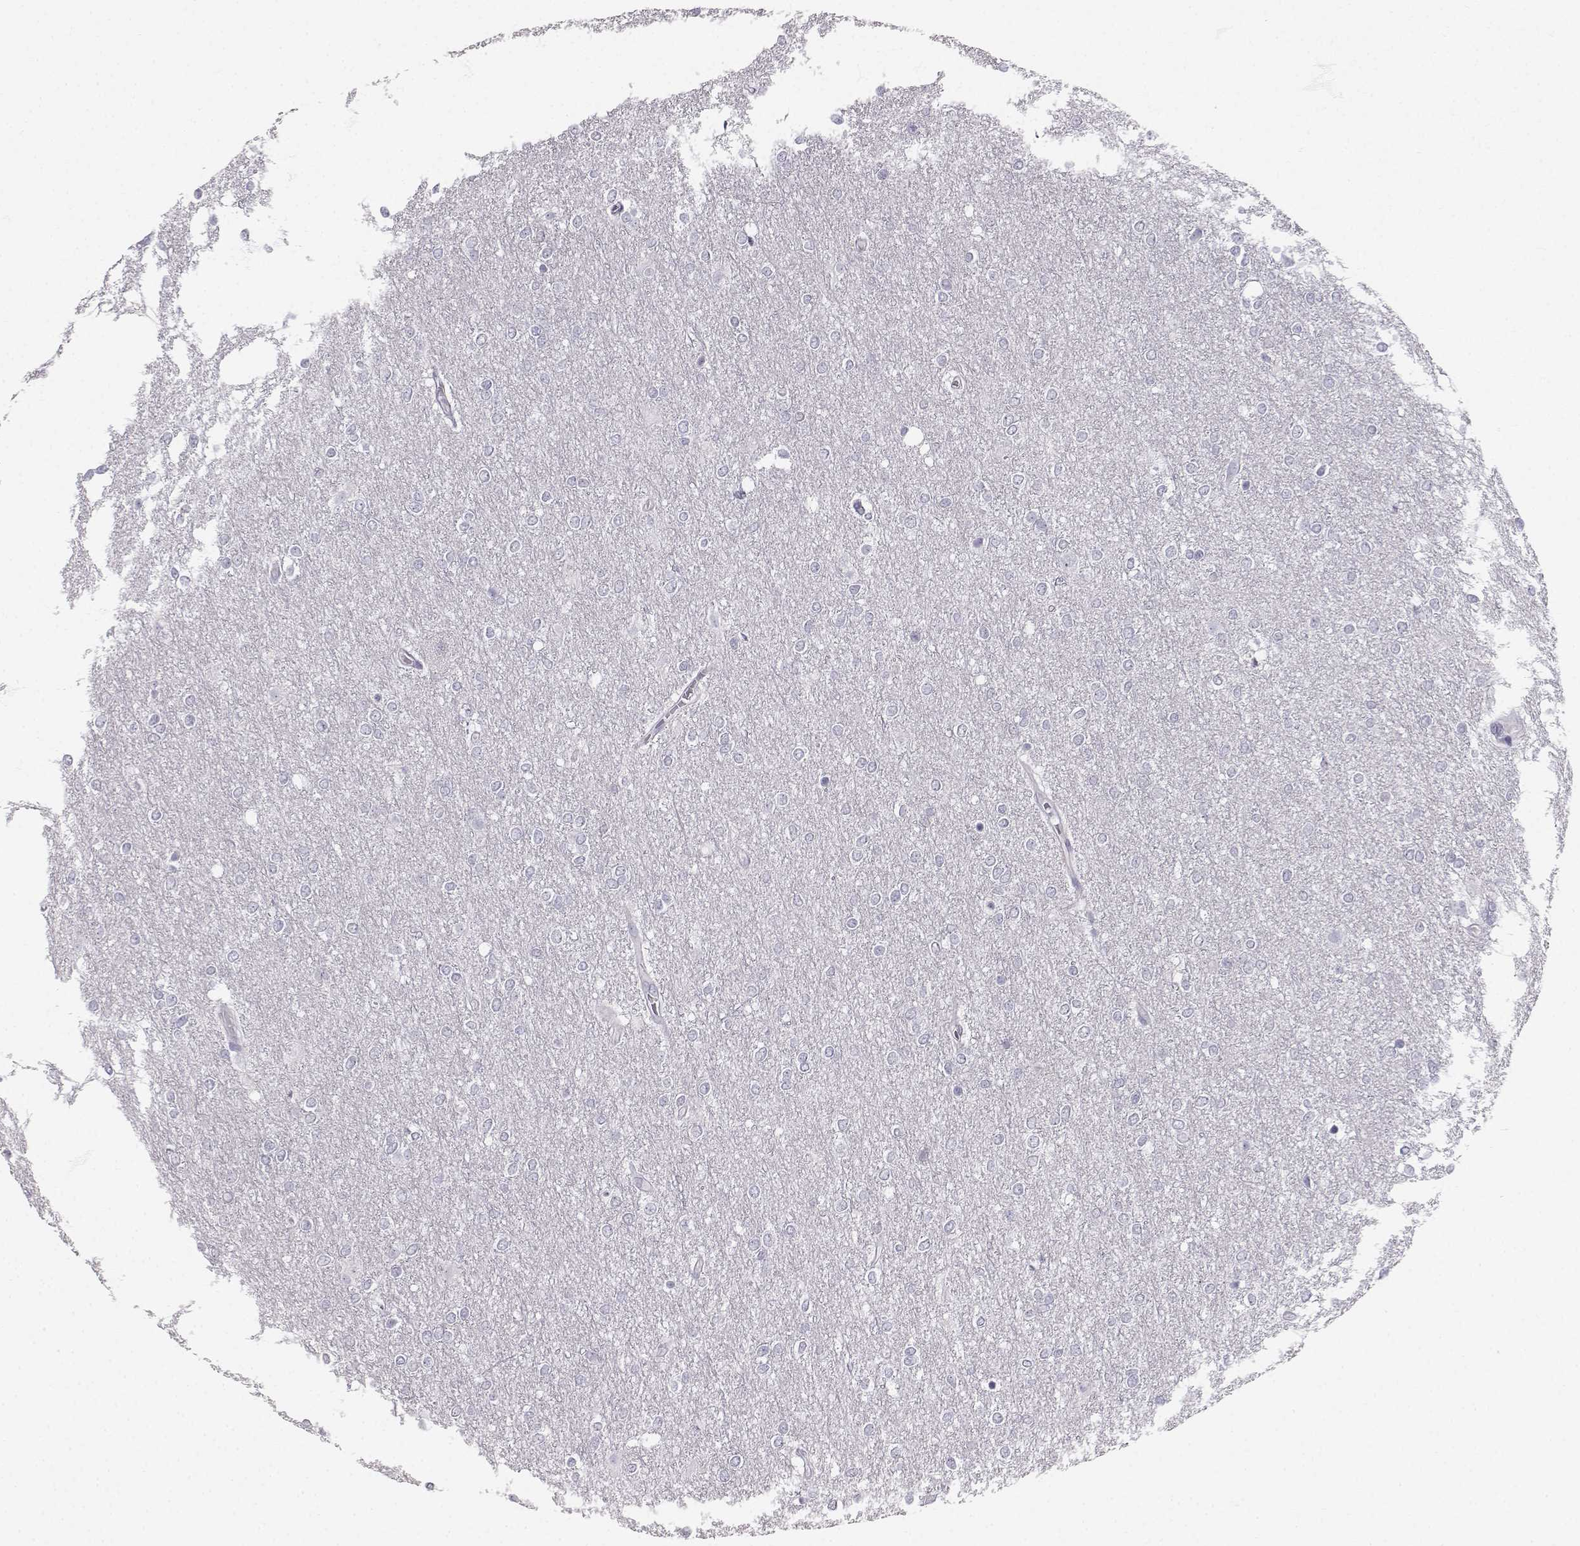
{"staining": {"intensity": "negative", "quantity": "none", "location": "none"}, "tissue": "glioma", "cell_type": "Tumor cells", "image_type": "cancer", "snomed": [{"axis": "morphology", "description": "Glioma, malignant, High grade"}, {"axis": "topography", "description": "Brain"}], "caption": "DAB (3,3'-diaminobenzidine) immunohistochemical staining of human malignant glioma (high-grade) reveals no significant positivity in tumor cells. (DAB immunohistochemistry (IHC) visualized using brightfield microscopy, high magnification).", "gene": "ZNF185", "patient": {"sex": "female", "age": 61}}